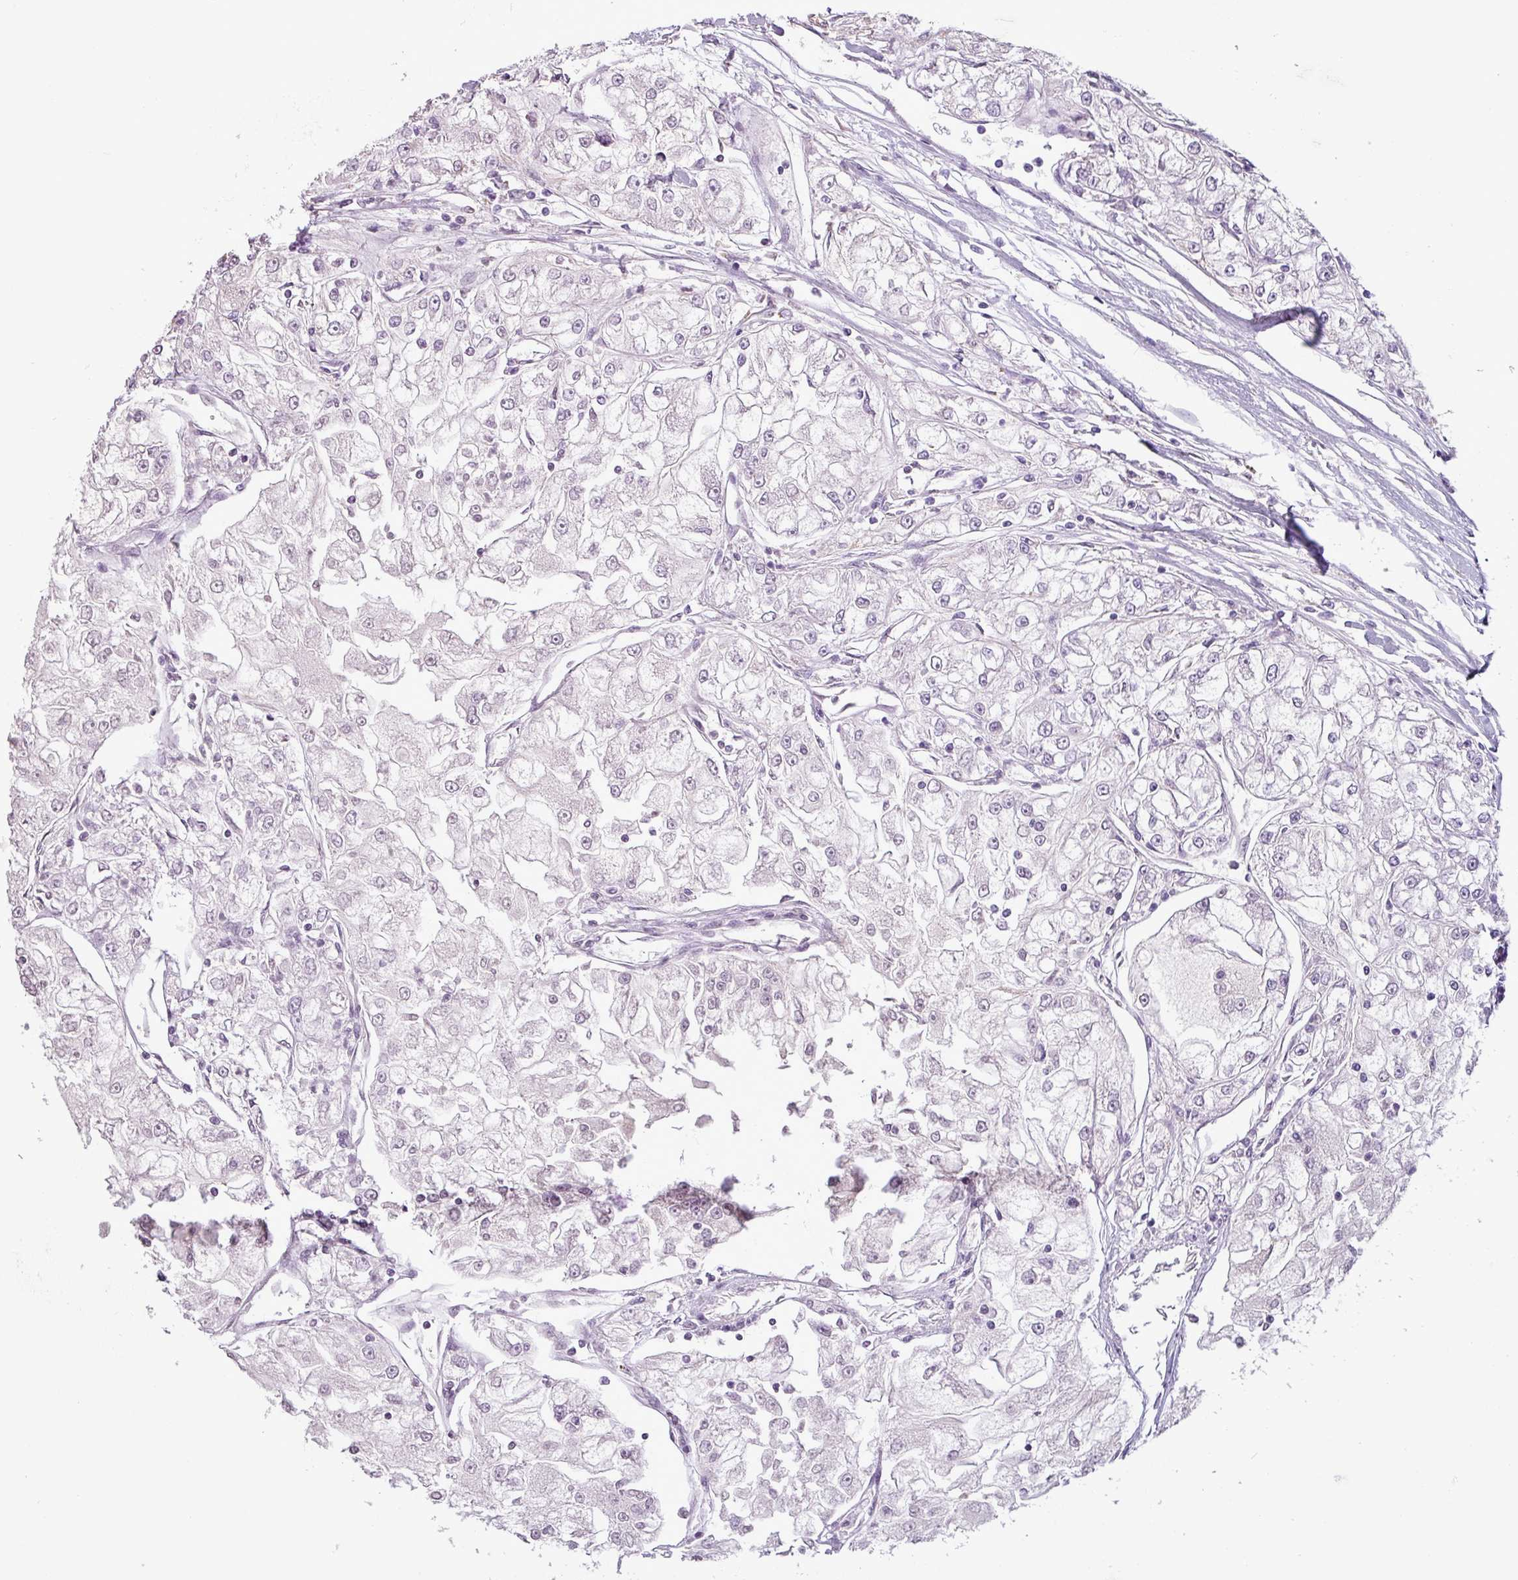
{"staining": {"intensity": "negative", "quantity": "none", "location": "none"}, "tissue": "renal cancer", "cell_type": "Tumor cells", "image_type": "cancer", "snomed": [{"axis": "morphology", "description": "Adenocarcinoma, NOS"}, {"axis": "topography", "description": "Kidney"}], "caption": "This is an immunohistochemistry (IHC) image of renal cancer (adenocarcinoma). There is no expression in tumor cells.", "gene": "ZNF667", "patient": {"sex": "female", "age": 72}}